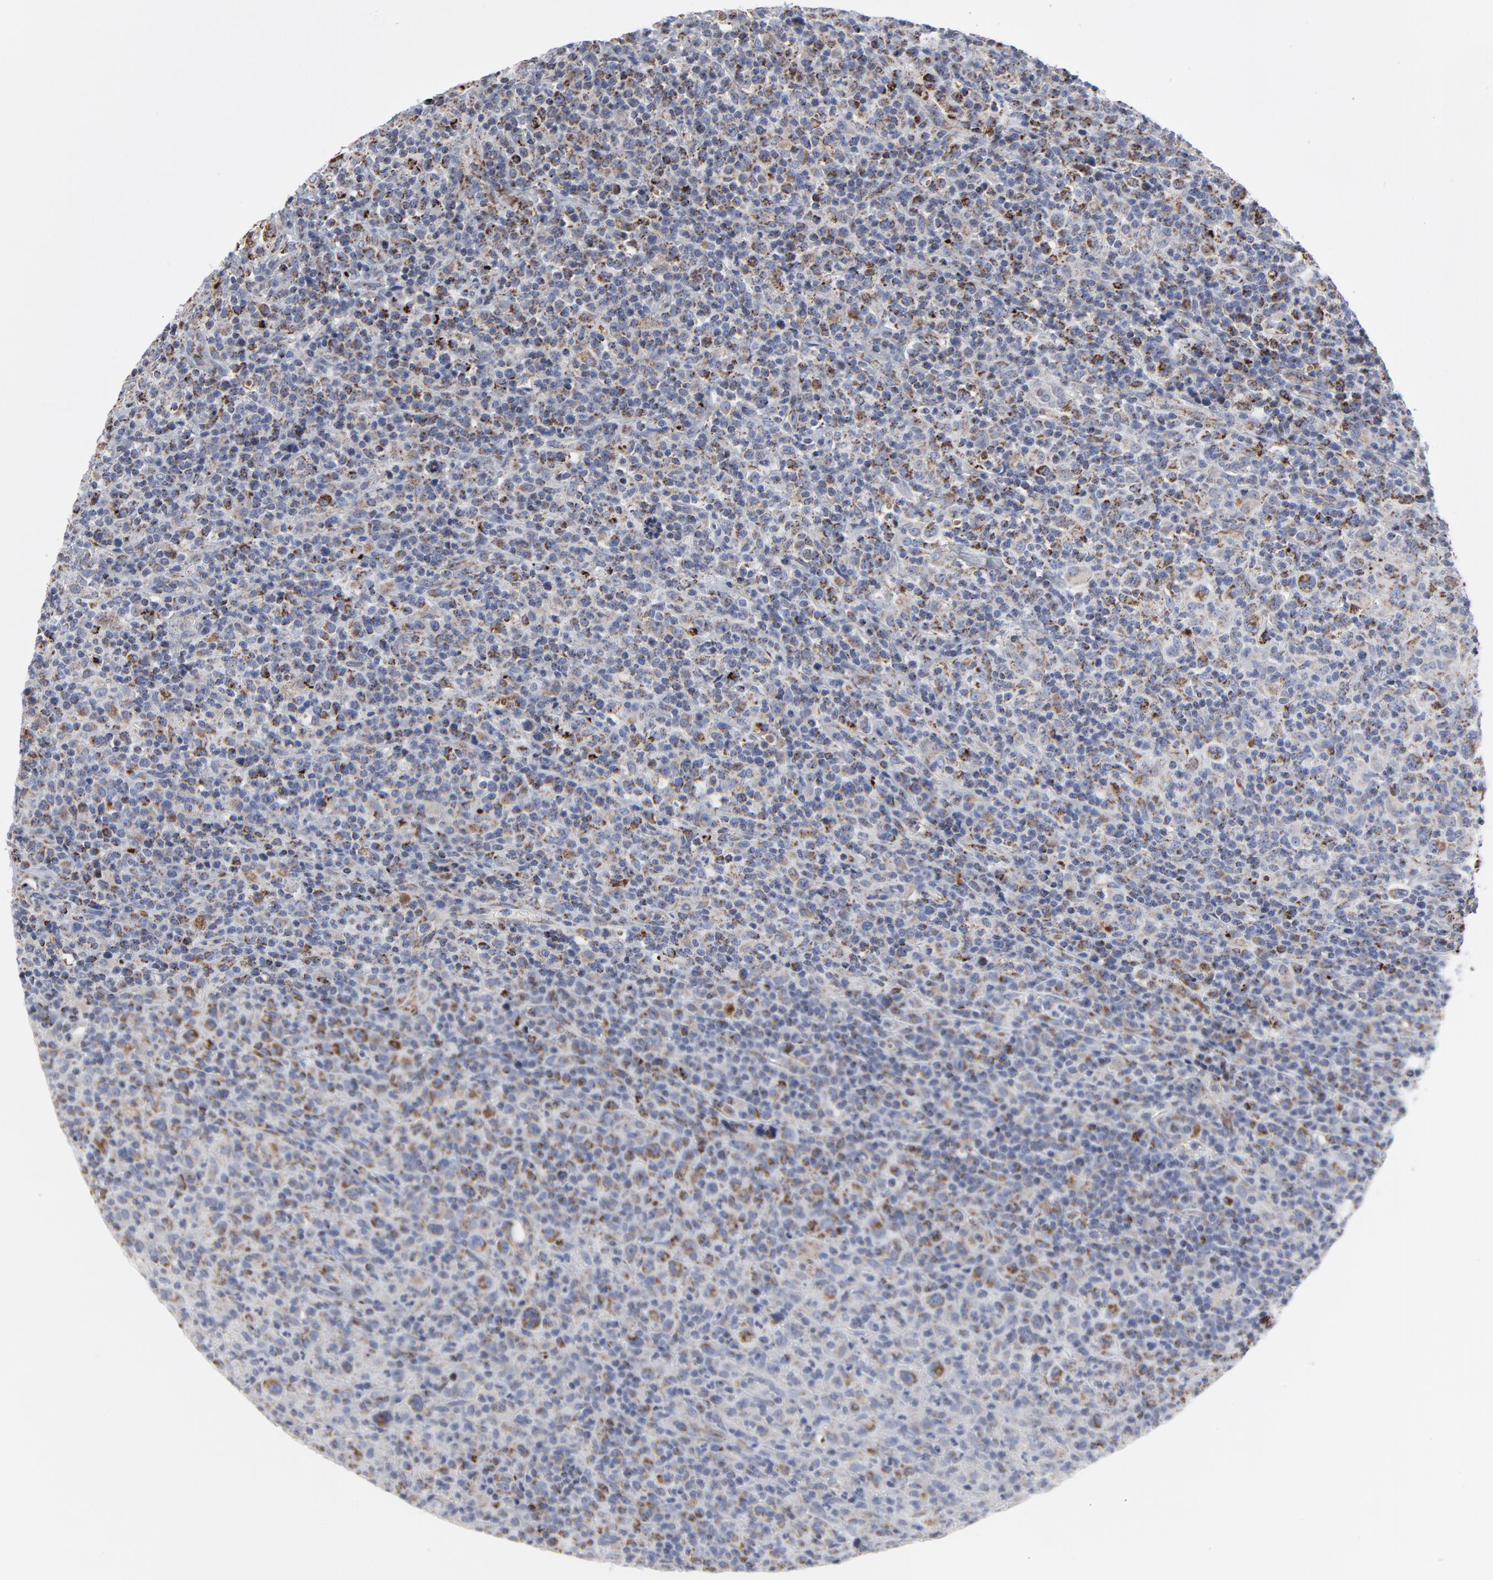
{"staining": {"intensity": "weak", "quantity": "<25%", "location": "cytoplasmic/membranous"}, "tissue": "lymphoma", "cell_type": "Tumor cells", "image_type": "cancer", "snomed": [{"axis": "morphology", "description": "Hodgkin's disease, NOS"}, {"axis": "topography", "description": "Lymph node"}], "caption": "The micrograph shows no staining of tumor cells in Hodgkin's disease.", "gene": "TXNRD2", "patient": {"sex": "male", "age": 65}}